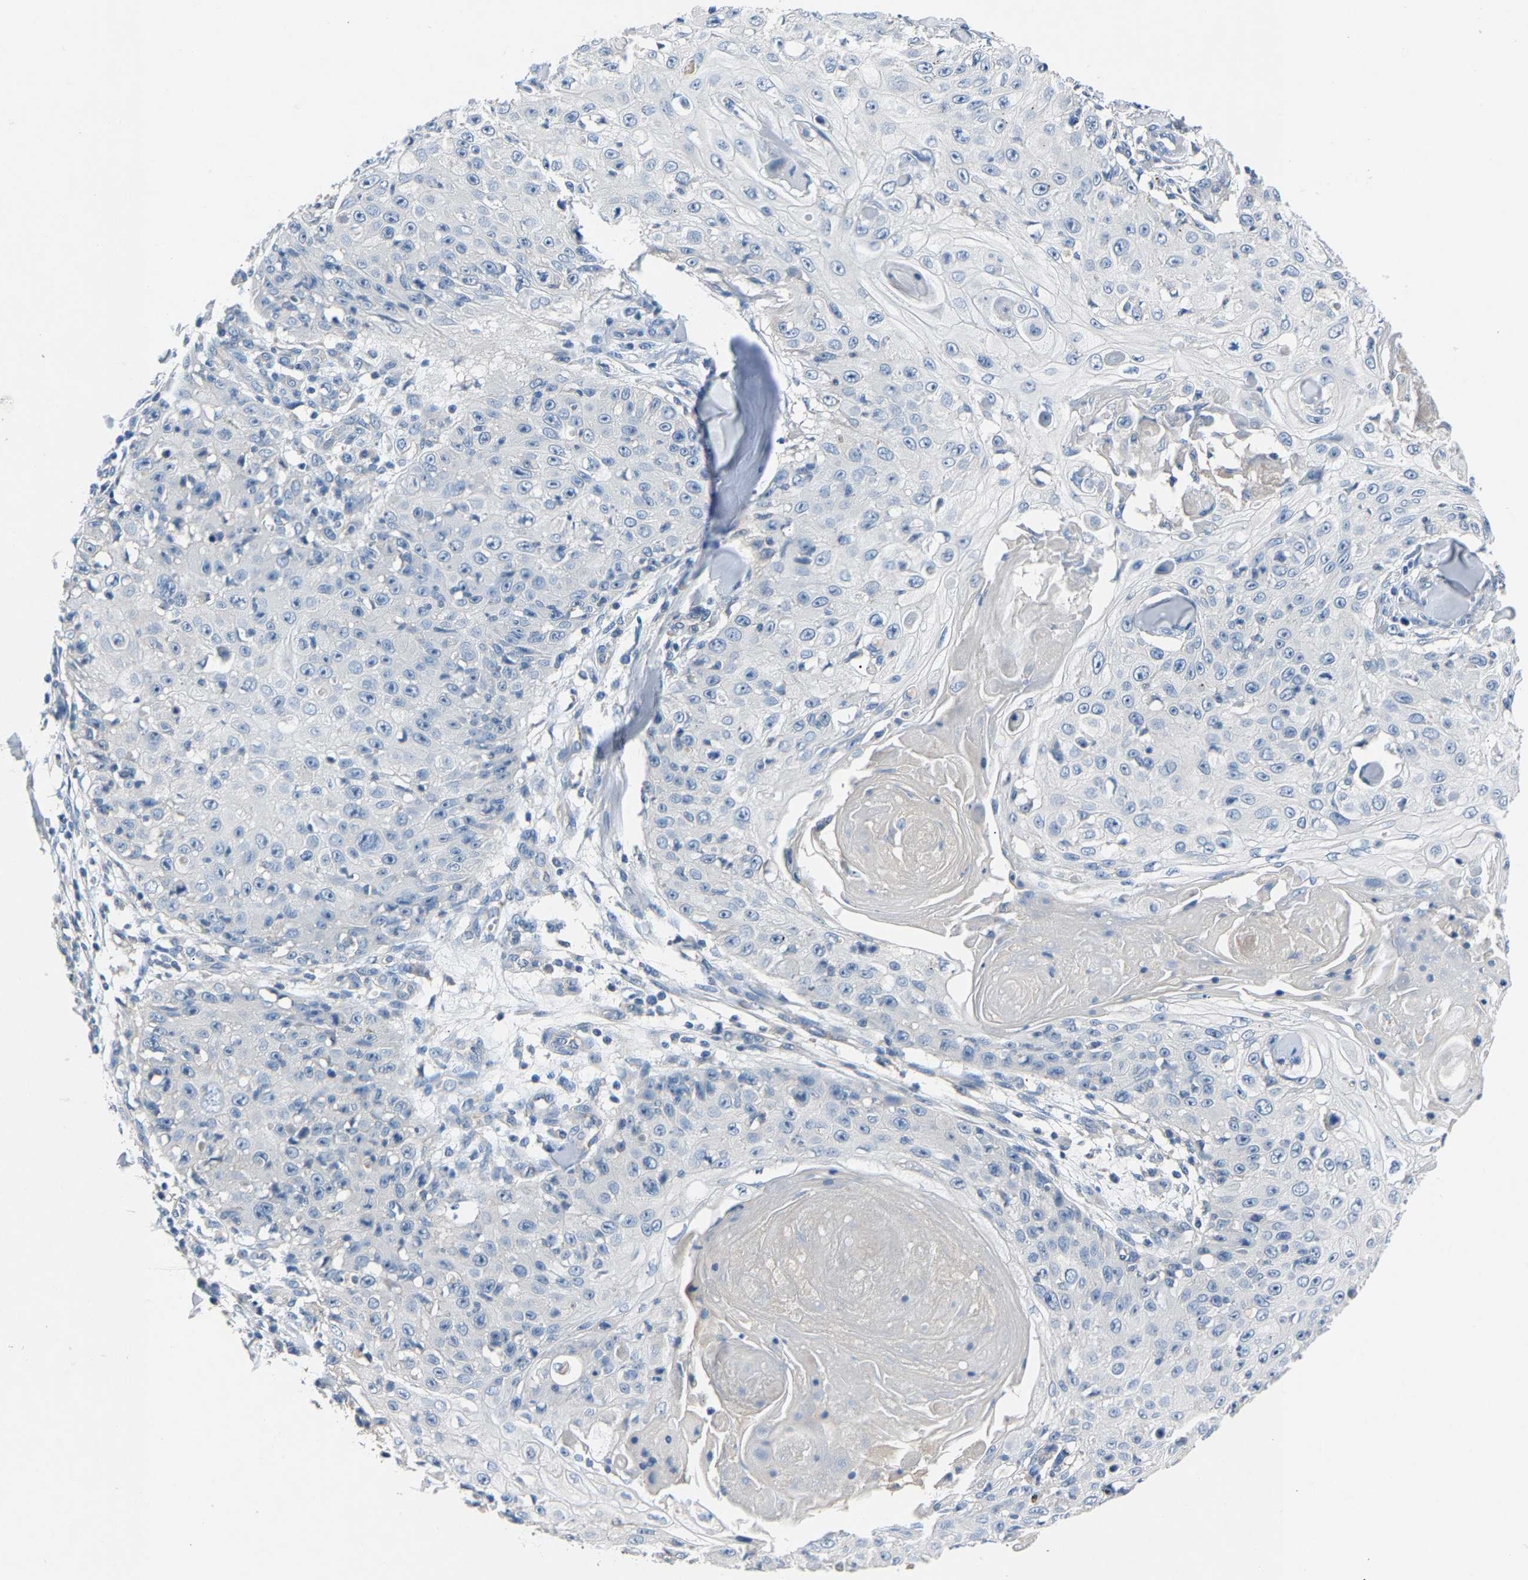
{"staining": {"intensity": "negative", "quantity": "none", "location": "none"}, "tissue": "skin cancer", "cell_type": "Tumor cells", "image_type": "cancer", "snomed": [{"axis": "morphology", "description": "Squamous cell carcinoma, NOS"}, {"axis": "topography", "description": "Skin"}], "caption": "Tumor cells show no significant positivity in skin cancer (squamous cell carcinoma).", "gene": "DNAAF5", "patient": {"sex": "male", "age": 86}}